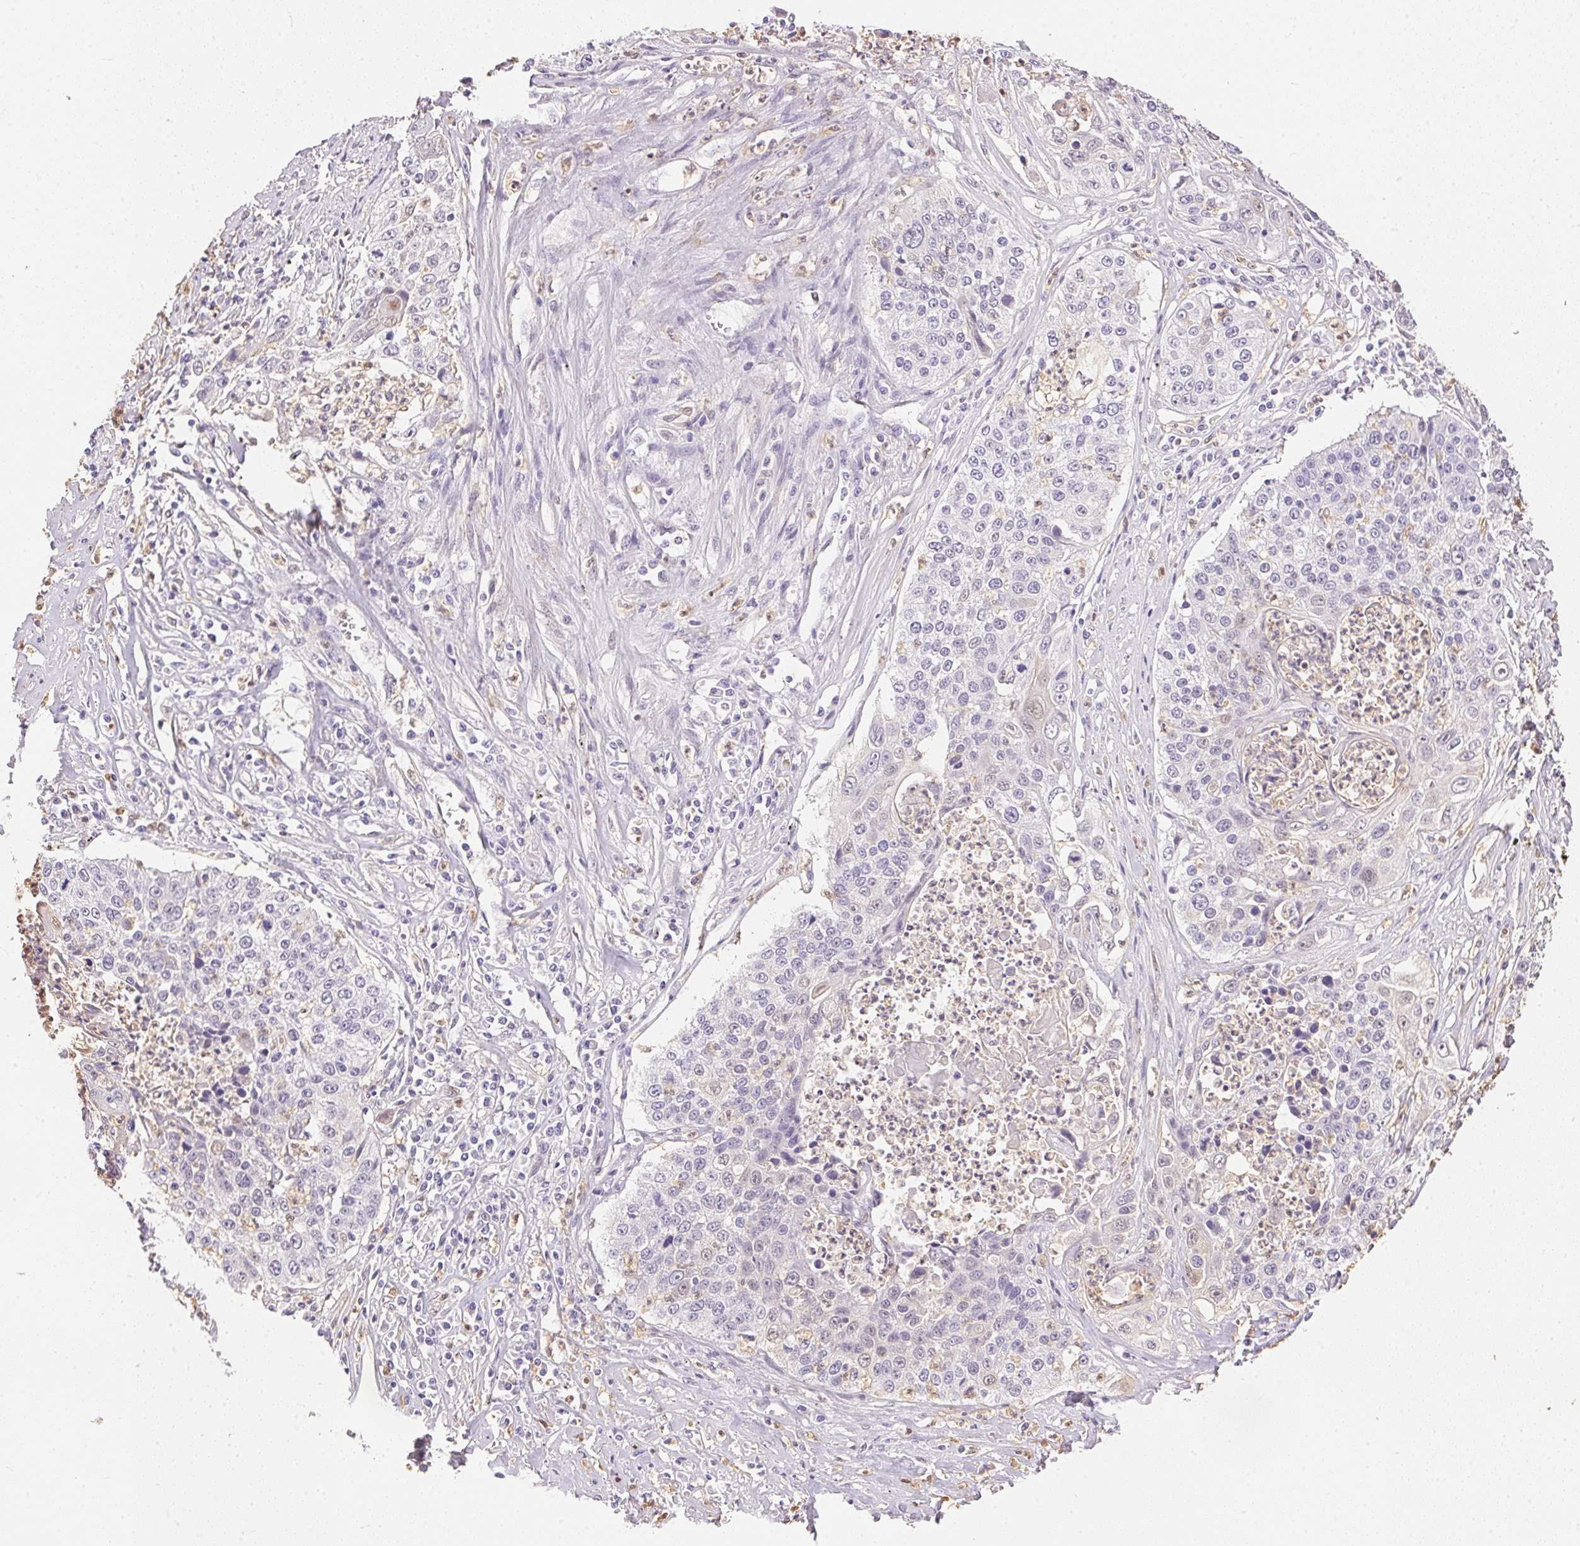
{"staining": {"intensity": "negative", "quantity": "none", "location": "none"}, "tissue": "lung cancer", "cell_type": "Tumor cells", "image_type": "cancer", "snomed": [{"axis": "morphology", "description": "Squamous cell carcinoma, NOS"}, {"axis": "morphology", "description": "Squamous cell carcinoma, metastatic, NOS"}, {"axis": "topography", "description": "Lung"}, {"axis": "topography", "description": "Pleura, NOS"}], "caption": "The immunohistochemistry (IHC) micrograph has no significant positivity in tumor cells of metastatic squamous cell carcinoma (lung) tissue.", "gene": "S100A3", "patient": {"sex": "male", "age": 72}}